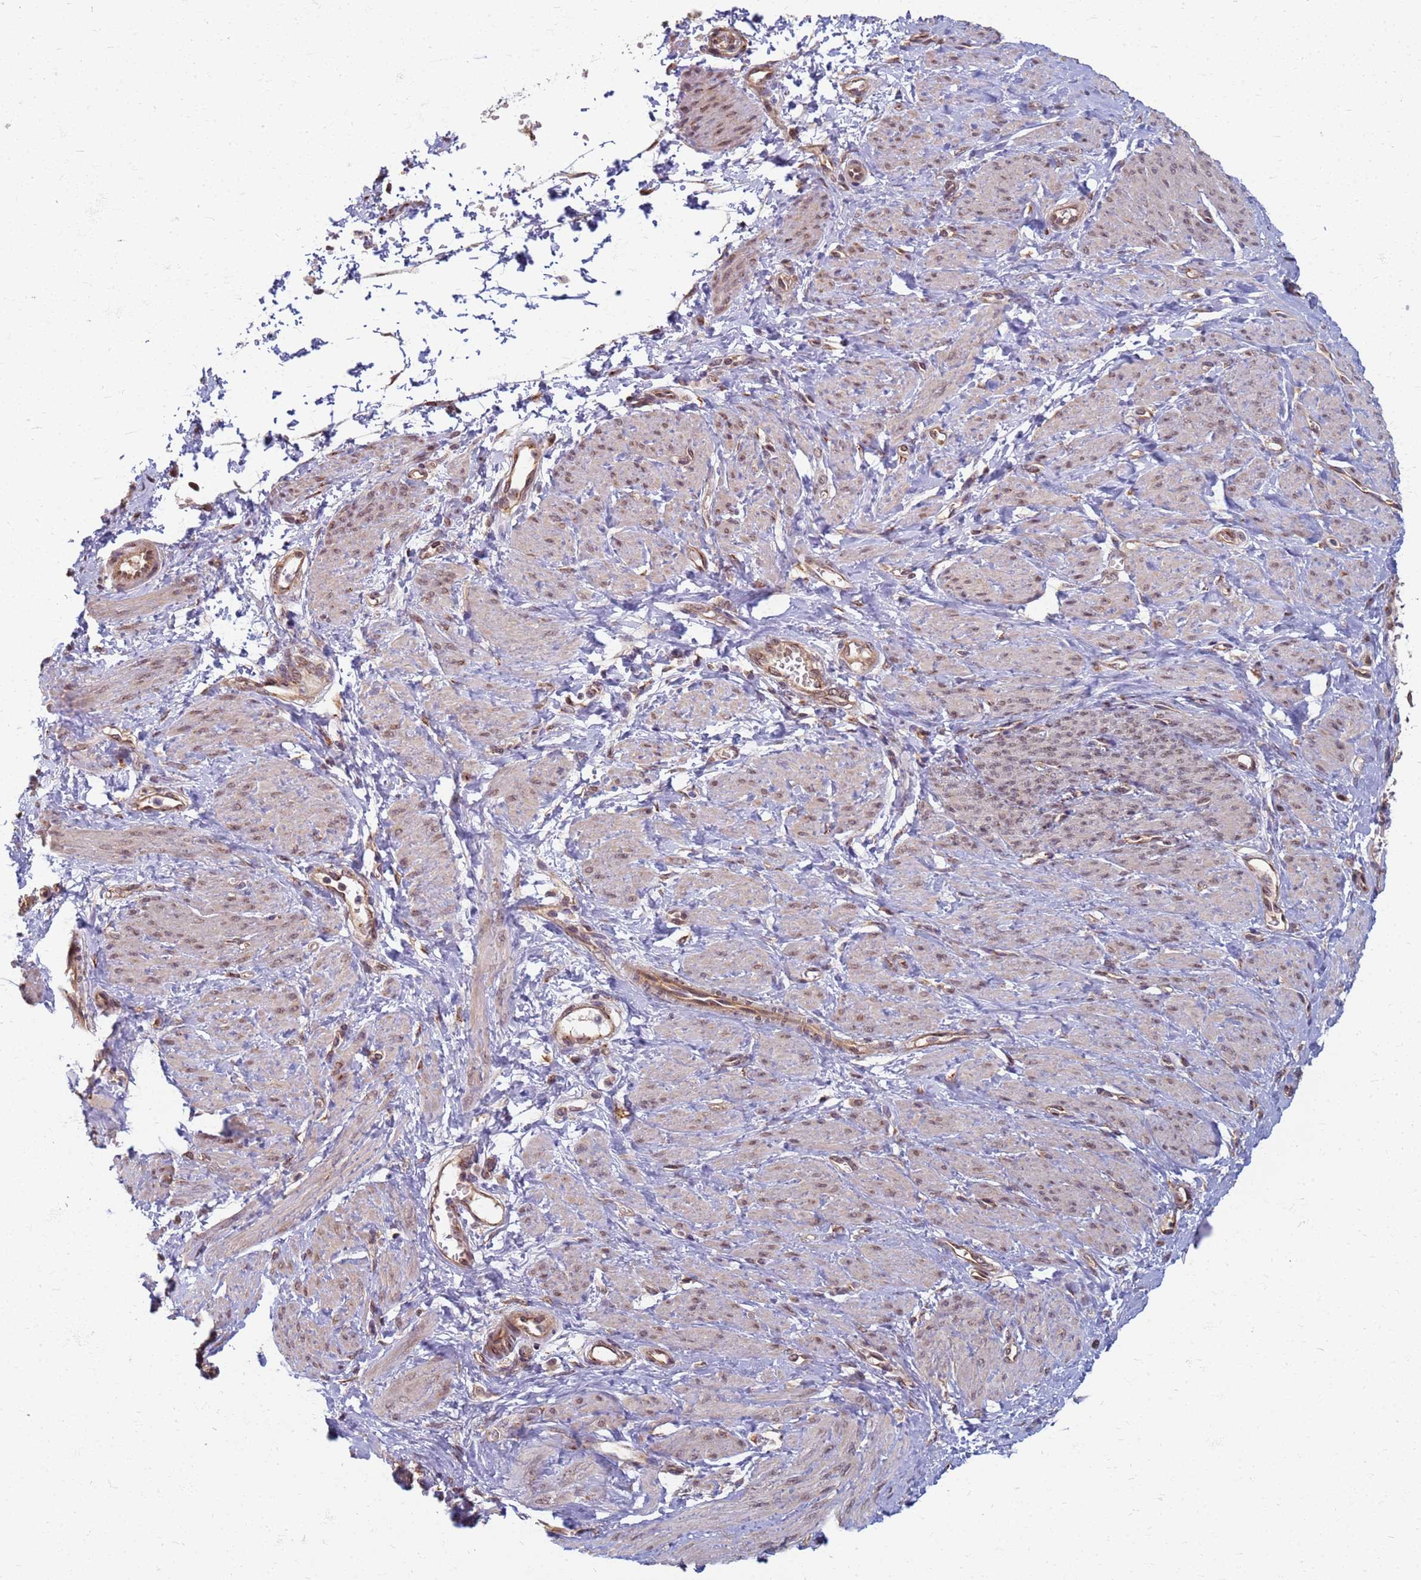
{"staining": {"intensity": "weak", "quantity": "25%-75%", "location": "nuclear"}, "tissue": "smooth muscle", "cell_type": "Smooth muscle cells", "image_type": "normal", "snomed": [{"axis": "morphology", "description": "Normal tissue, NOS"}, {"axis": "topography", "description": "Smooth muscle"}, {"axis": "topography", "description": "Uterus"}], "caption": "DAB (3,3'-diaminobenzidine) immunohistochemical staining of unremarkable smooth muscle shows weak nuclear protein expression in about 25%-75% of smooth muscle cells. The protein is shown in brown color, while the nuclei are stained blue.", "gene": "ITGB4", "patient": {"sex": "female", "age": 39}}